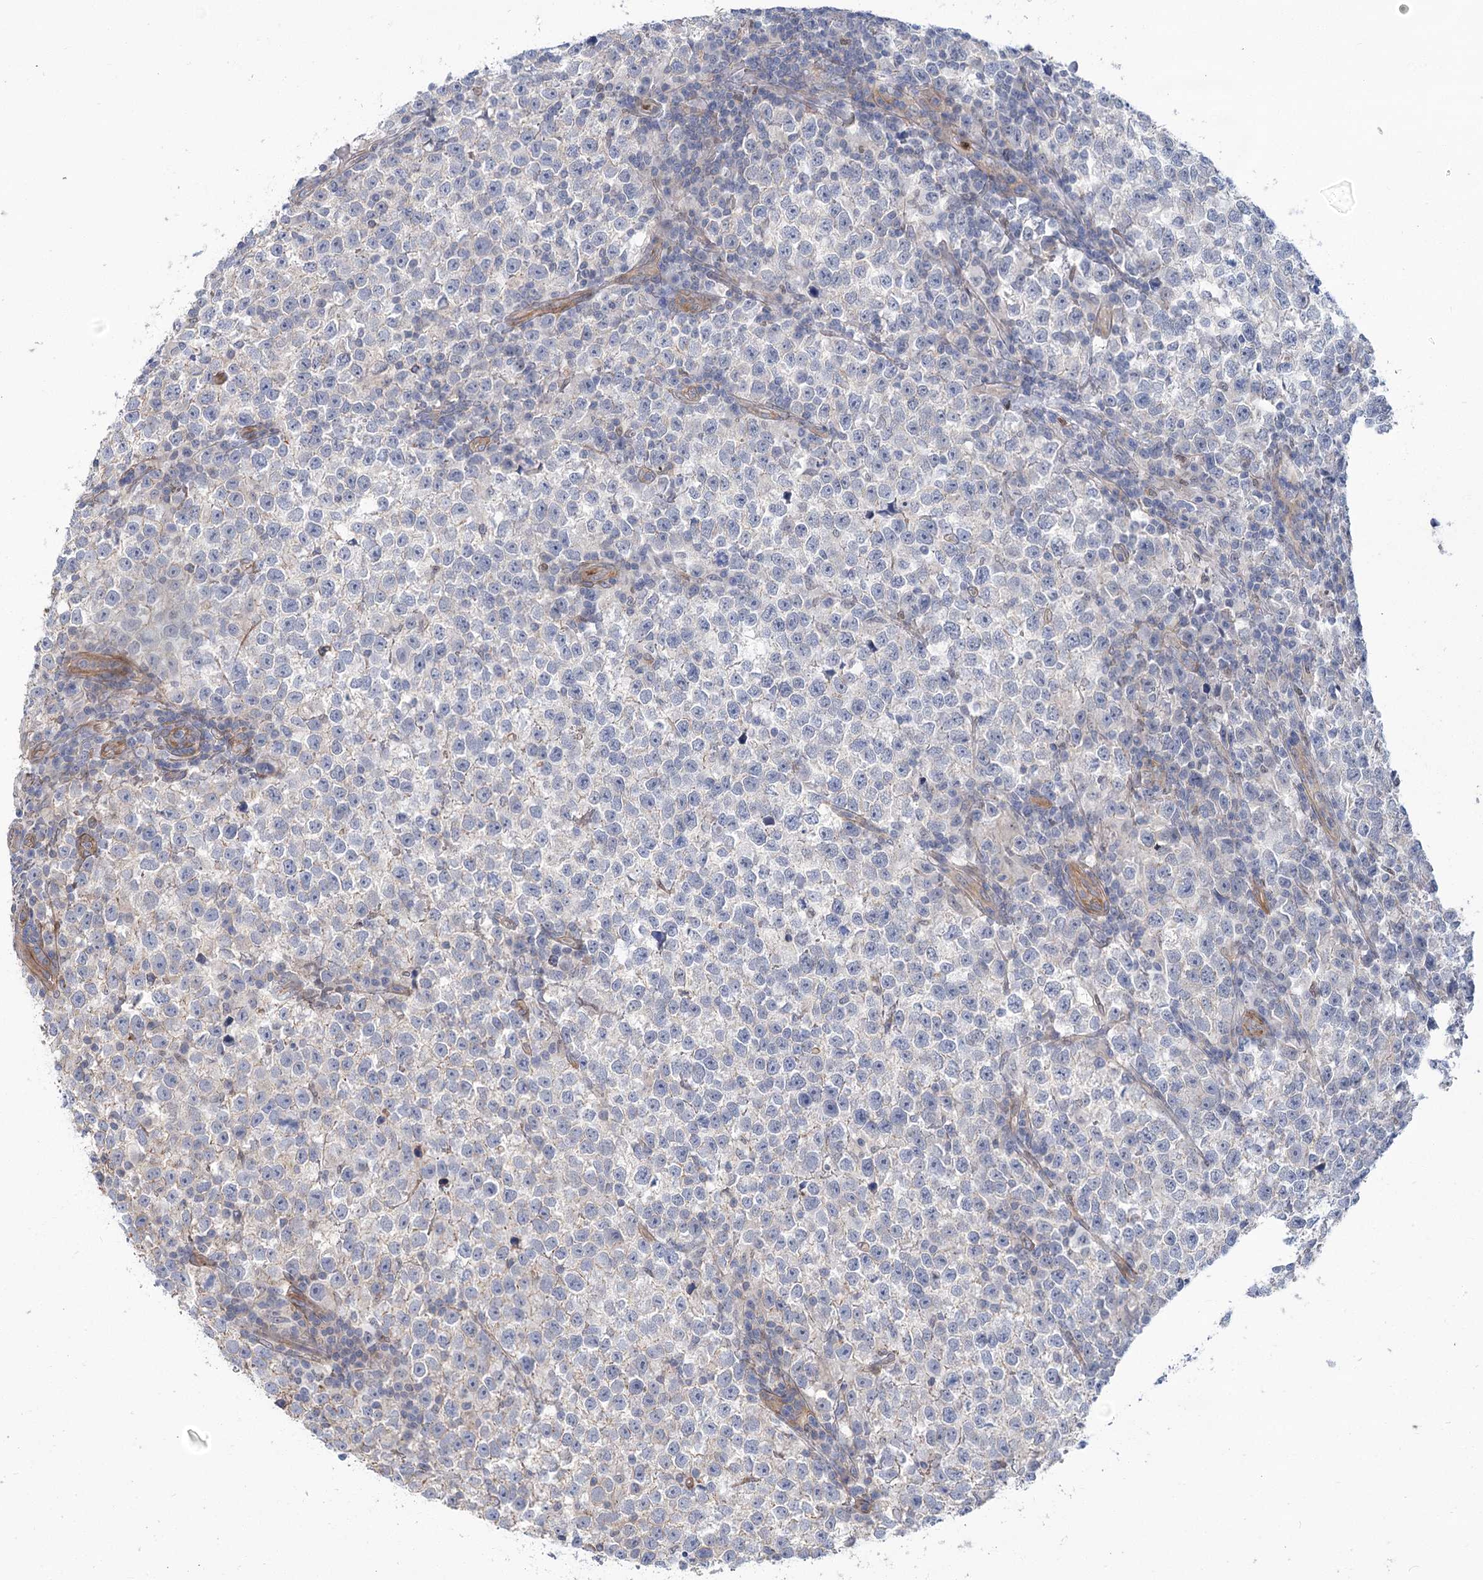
{"staining": {"intensity": "negative", "quantity": "none", "location": "none"}, "tissue": "testis cancer", "cell_type": "Tumor cells", "image_type": "cancer", "snomed": [{"axis": "morphology", "description": "Normal tissue, NOS"}, {"axis": "morphology", "description": "Seminoma, NOS"}, {"axis": "topography", "description": "Testis"}], "caption": "Protein analysis of testis cancer (seminoma) displays no significant expression in tumor cells. (Stains: DAB (3,3'-diaminobenzidine) immunohistochemistry (IHC) with hematoxylin counter stain, Microscopy: brightfield microscopy at high magnification).", "gene": "THAP6", "patient": {"sex": "male", "age": 43}}